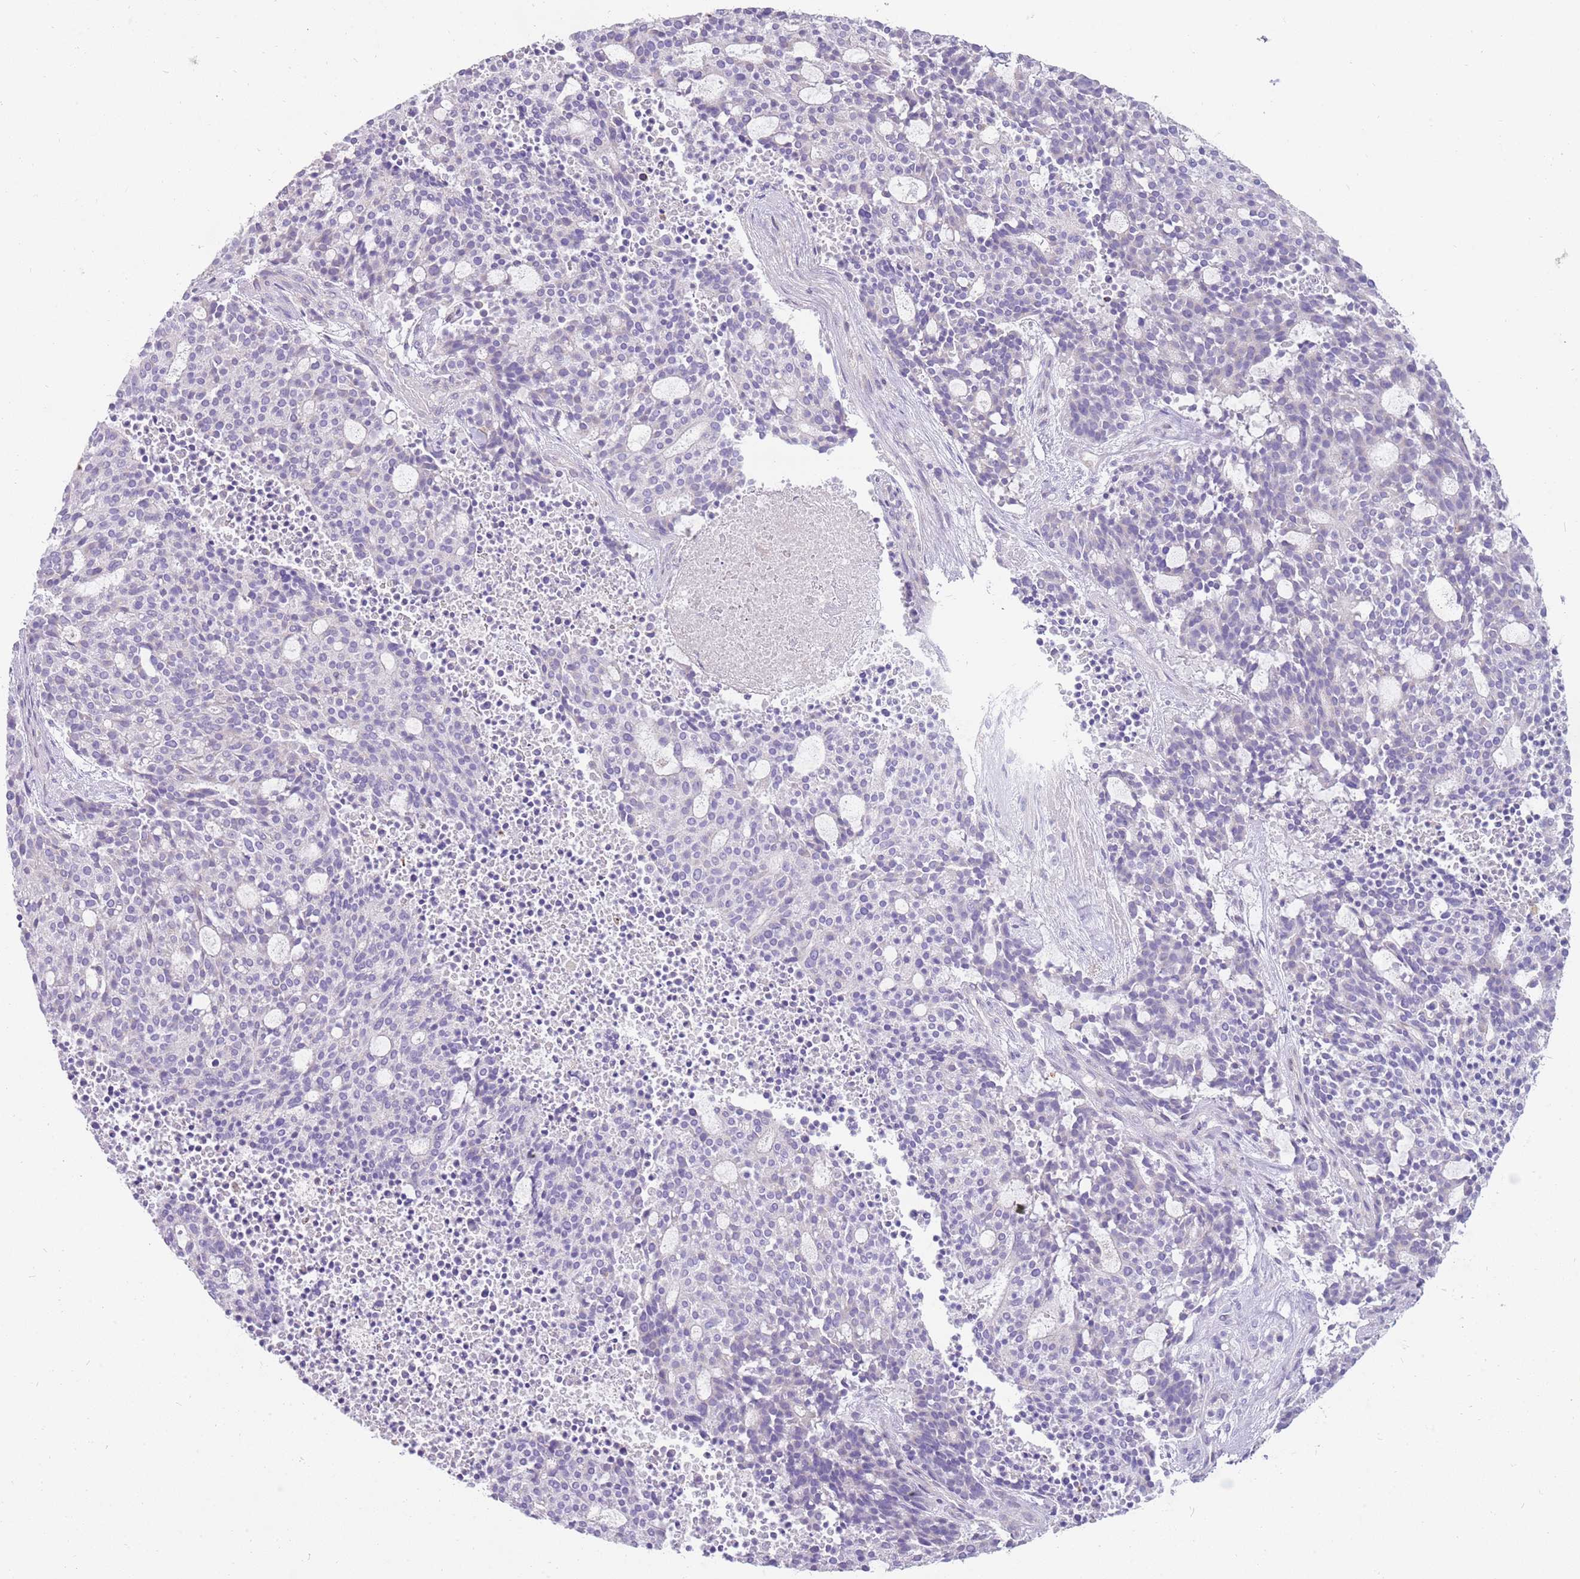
{"staining": {"intensity": "negative", "quantity": "none", "location": "none"}, "tissue": "carcinoid", "cell_type": "Tumor cells", "image_type": "cancer", "snomed": [{"axis": "morphology", "description": "Carcinoid, malignant, NOS"}, {"axis": "topography", "description": "Pancreas"}], "caption": "High magnification brightfield microscopy of carcinoid stained with DAB (brown) and counterstained with hematoxylin (blue): tumor cells show no significant staining.", "gene": "DIPK1C", "patient": {"sex": "female", "age": 54}}